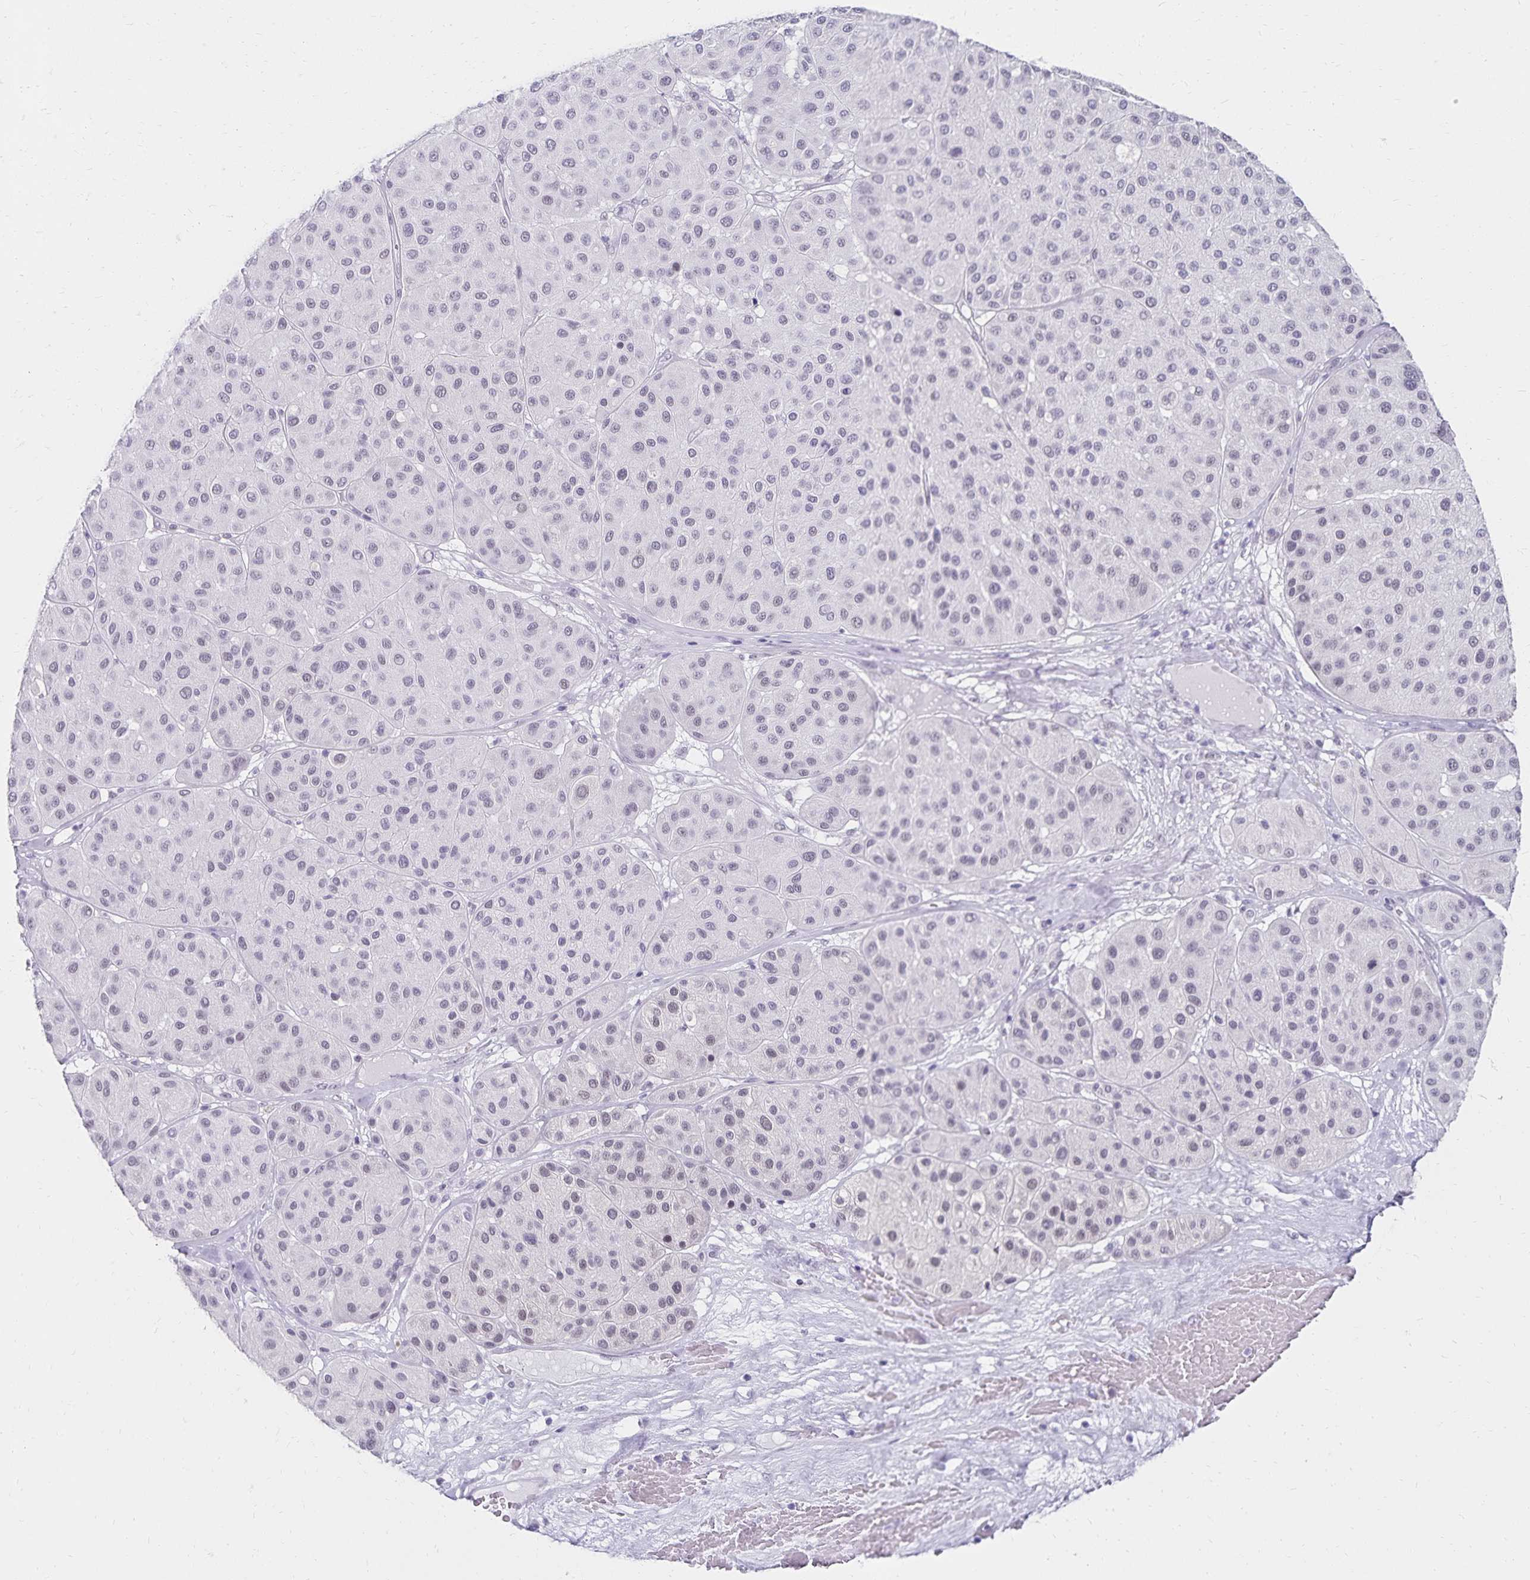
{"staining": {"intensity": "negative", "quantity": "none", "location": "none"}, "tissue": "melanoma", "cell_type": "Tumor cells", "image_type": "cancer", "snomed": [{"axis": "morphology", "description": "Malignant melanoma, Metastatic site"}, {"axis": "topography", "description": "Smooth muscle"}], "caption": "Tumor cells show no significant positivity in melanoma.", "gene": "C20orf85", "patient": {"sex": "male", "age": 41}}